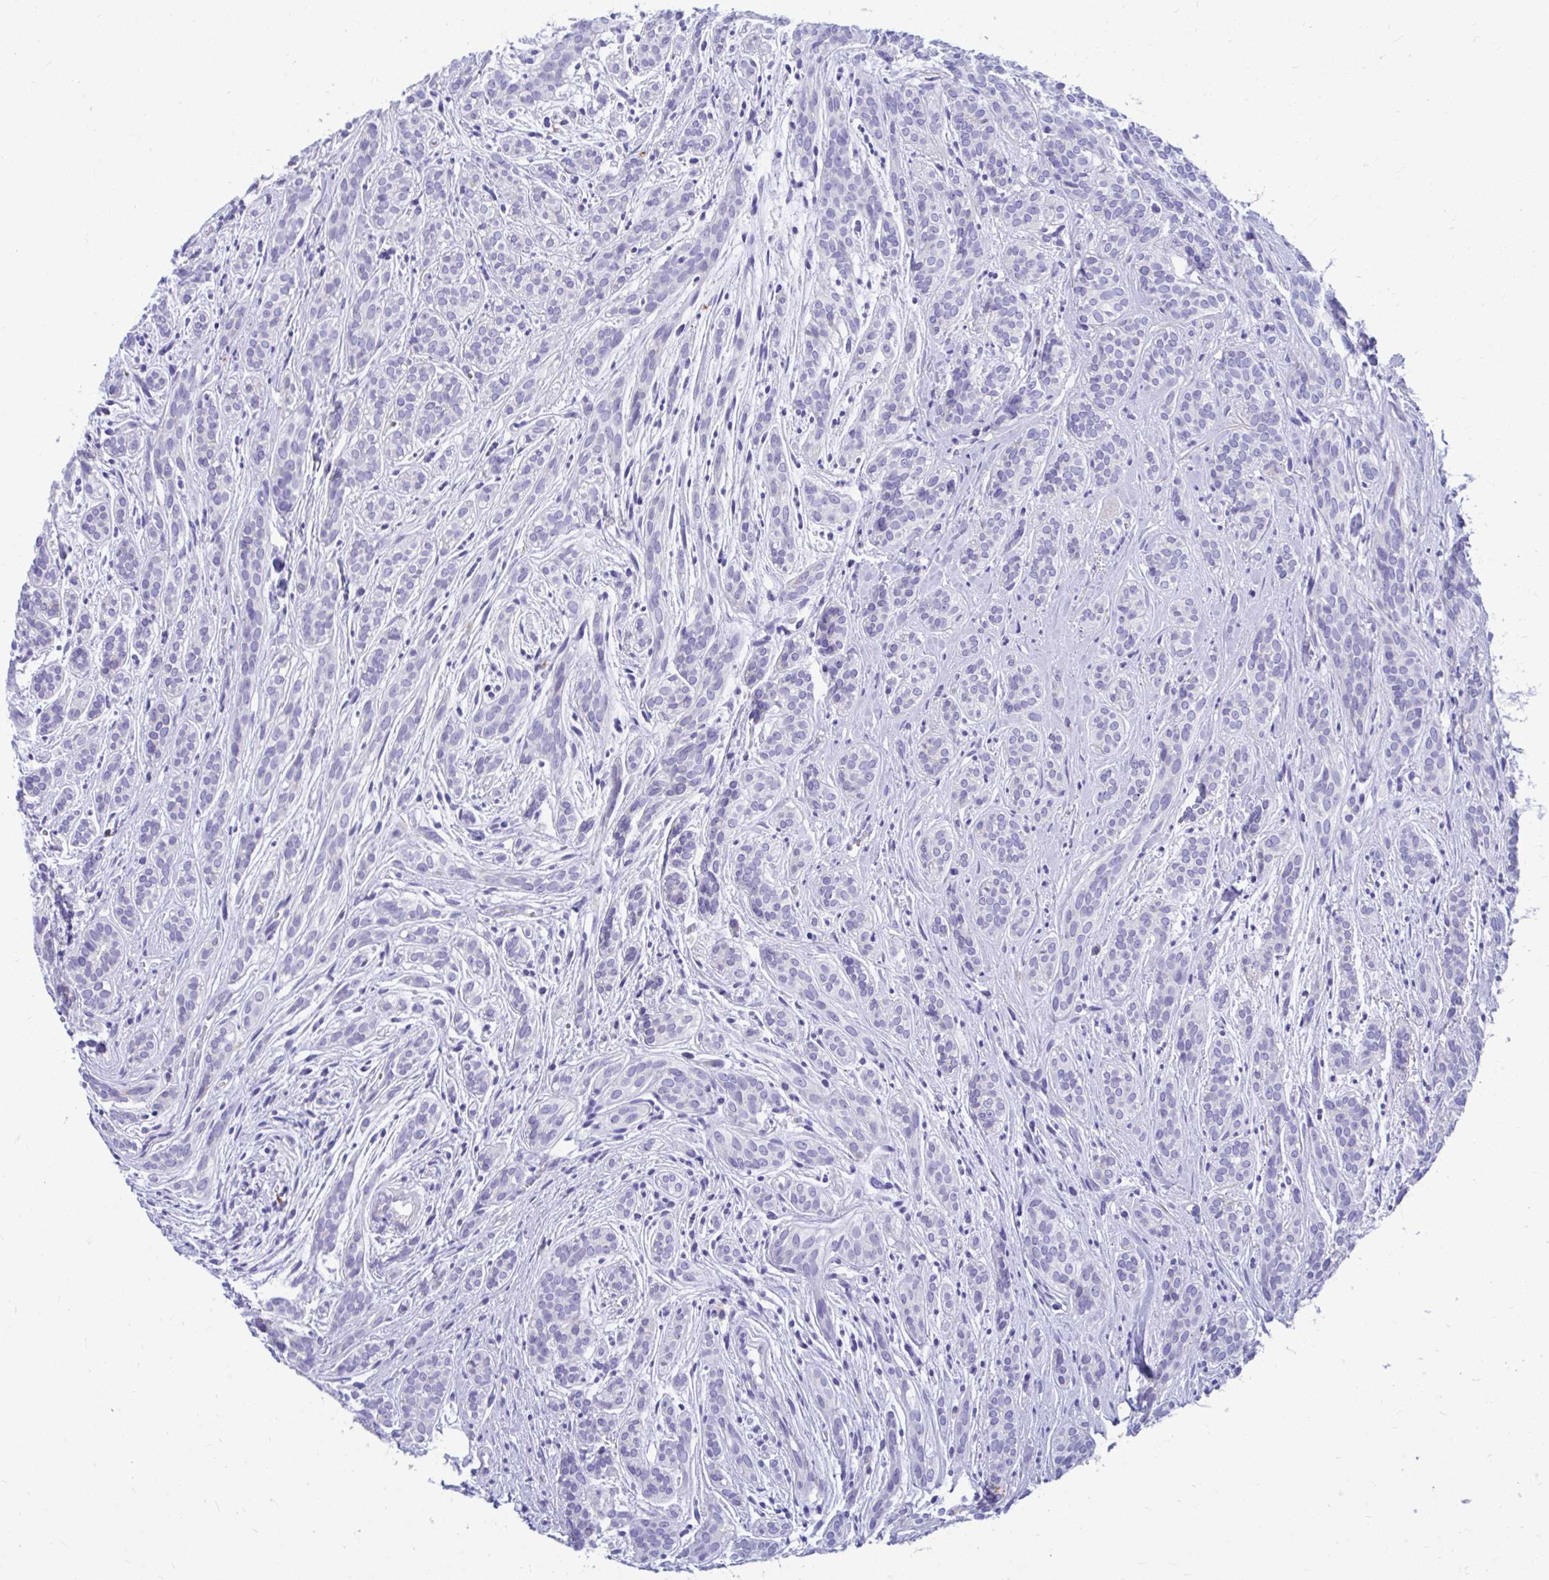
{"staining": {"intensity": "negative", "quantity": "none", "location": "none"}, "tissue": "head and neck cancer", "cell_type": "Tumor cells", "image_type": "cancer", "snomed": [{"axis": "morphology", "description": "Adenocarcinoma, NOS"}, {"axis": "topography", "description": "Head-Neck"}], "caption": "Head and neck cancer (adenocarcinoma) was stained to show a protein in brown. There is no significant staining in tumor cells.", "gene": "SHISA8", "patient": {"sex": "female", "age": 57}}